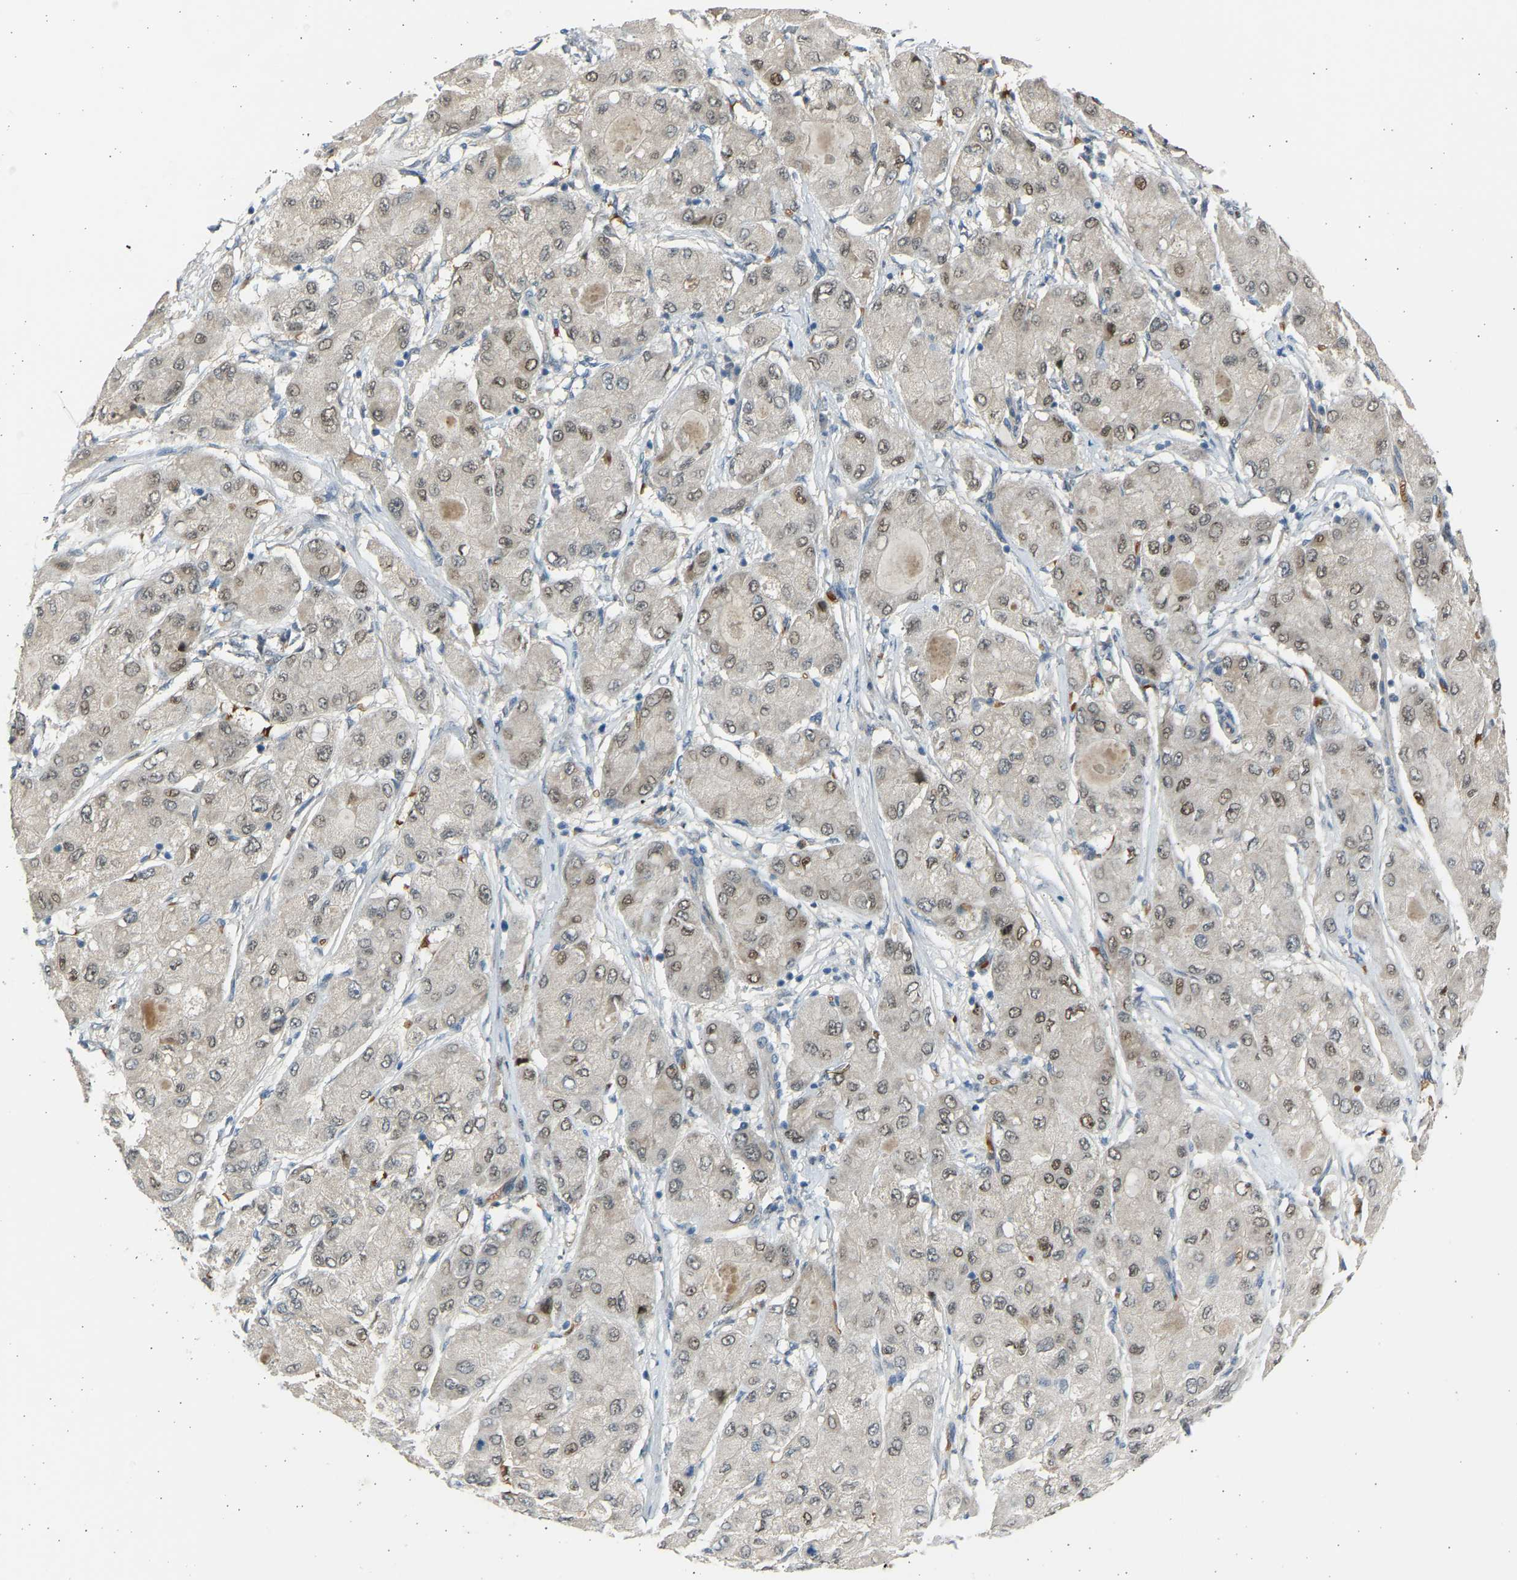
{"staining": {"intensity": "moderate", "quantity": "25%-75%", "location": "cytoplasmic/membranous,nuclear"}, "tissue": "liver cancer", "cell_type": "Tumor cells", "image_type": "cancer", "snomed": [{"axis": "morphology", "description": "Carcinoma, Hepatocellular, NOS"}, {"axis": "topography", "description": "Liver"}], "caption": "A medium amount of moderate cytoplasmic/membranous and nuclear staining is identified in approximately 25%-75% of tumor cells in hepatocellular carcinoma (liver) tissue. (DAB (3,3'-diaminobenzidine) = brown stain, brightfield microscopy at high magnification).", "gene": "BIRC2", "patient": {"sex": "male", "age": 80}}